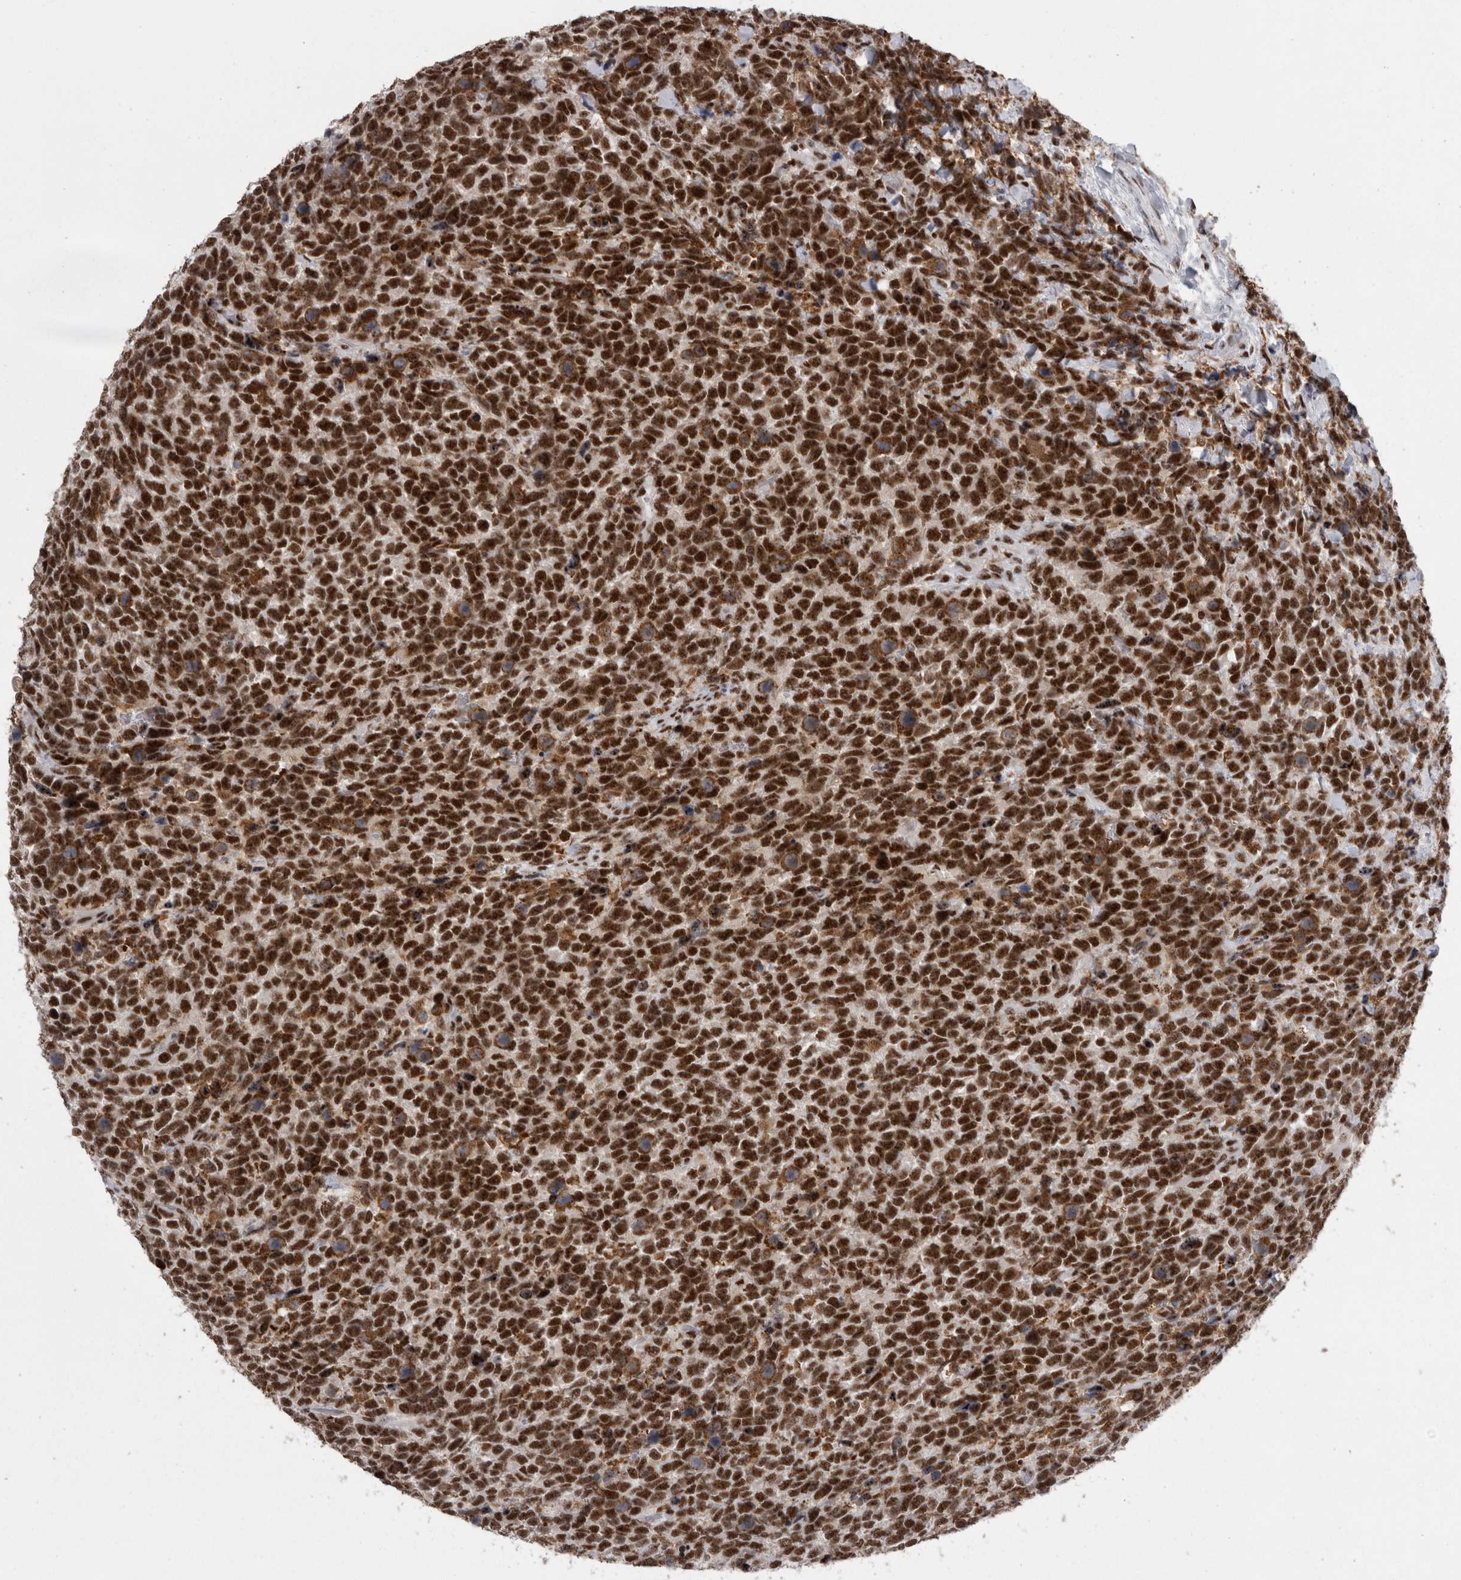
{"staining": {"intensity": "strong", "quantity": ">75%", "location": "nuclear"}, "tissue": "urothelial cancer", "cell_type": "Tumor cells", "image_type": "cancer", "snomed": [{"axis": "morphology", "description": "Urothelial carcinoma, High grade"}, {"axis": "topography", "description": "Urinary bladder"}], "caption": "Immunohistochemical staining of high-grade urothelial carcinoma demonstrates high levels of strong nuclear staining in about >75% of tumor cells.", "gene": "SNRNP40", "patient": {"sex": "female", "age": 82}}